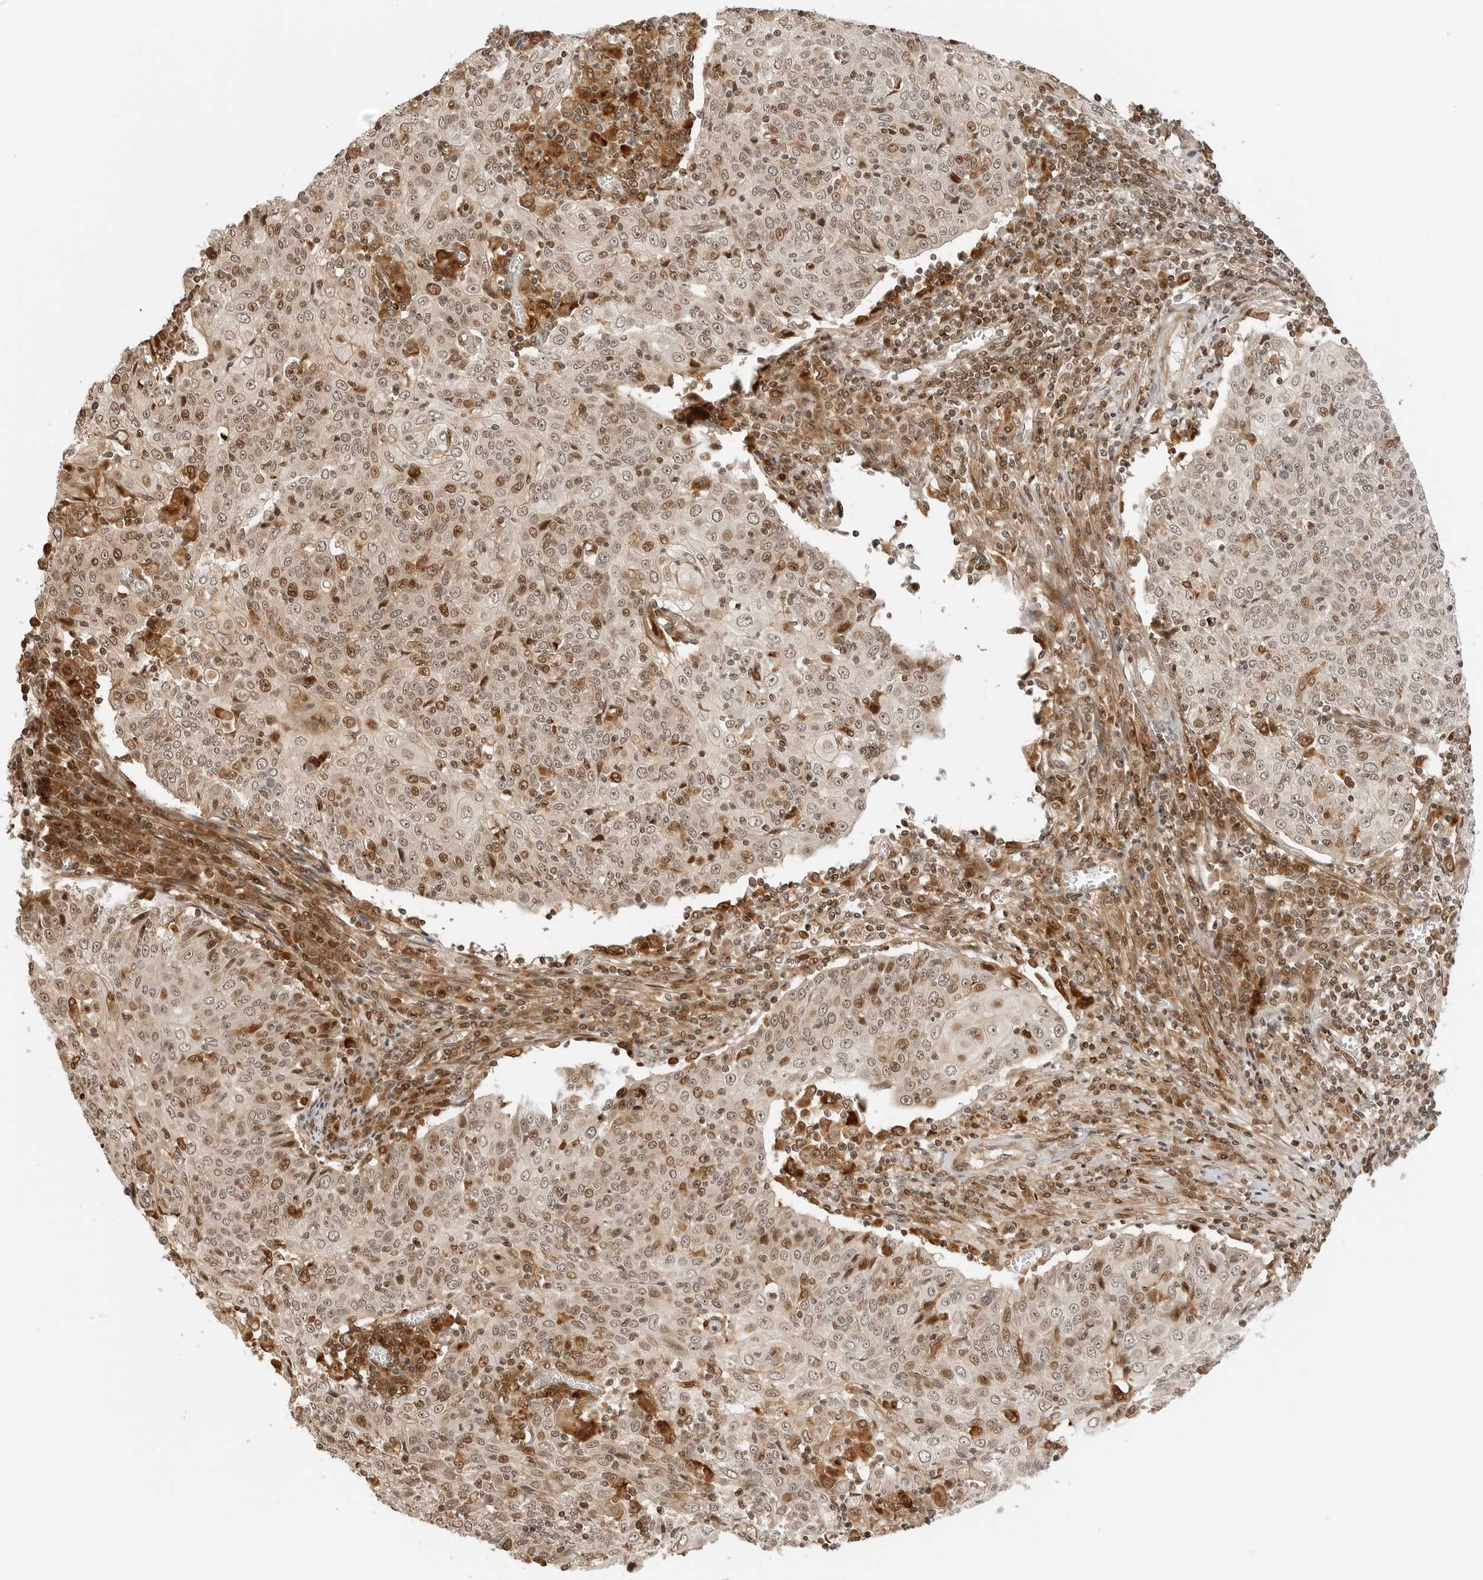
{"staining": {"intensity": "moderate", "quantity": ">75%", "location": "nuclear"}, "tissue": "cervical cancer", "cell_type": "Tumor cells", "image_type": "cancer", "snomed": [{"axis": "morphology", "description": "Squamous cell carcinoma, NOS"}, {"axis": "topography", "description": "Cervix"}], "caption": "Moderate nuclear protein positivity is appreciated in approximately >75% of tumor cells in cervical cancer (squamous cell carcinoma). Nuclei are stained in blue.", "gene": "GEM", "patient": {"sex": "female", "age": 48}}